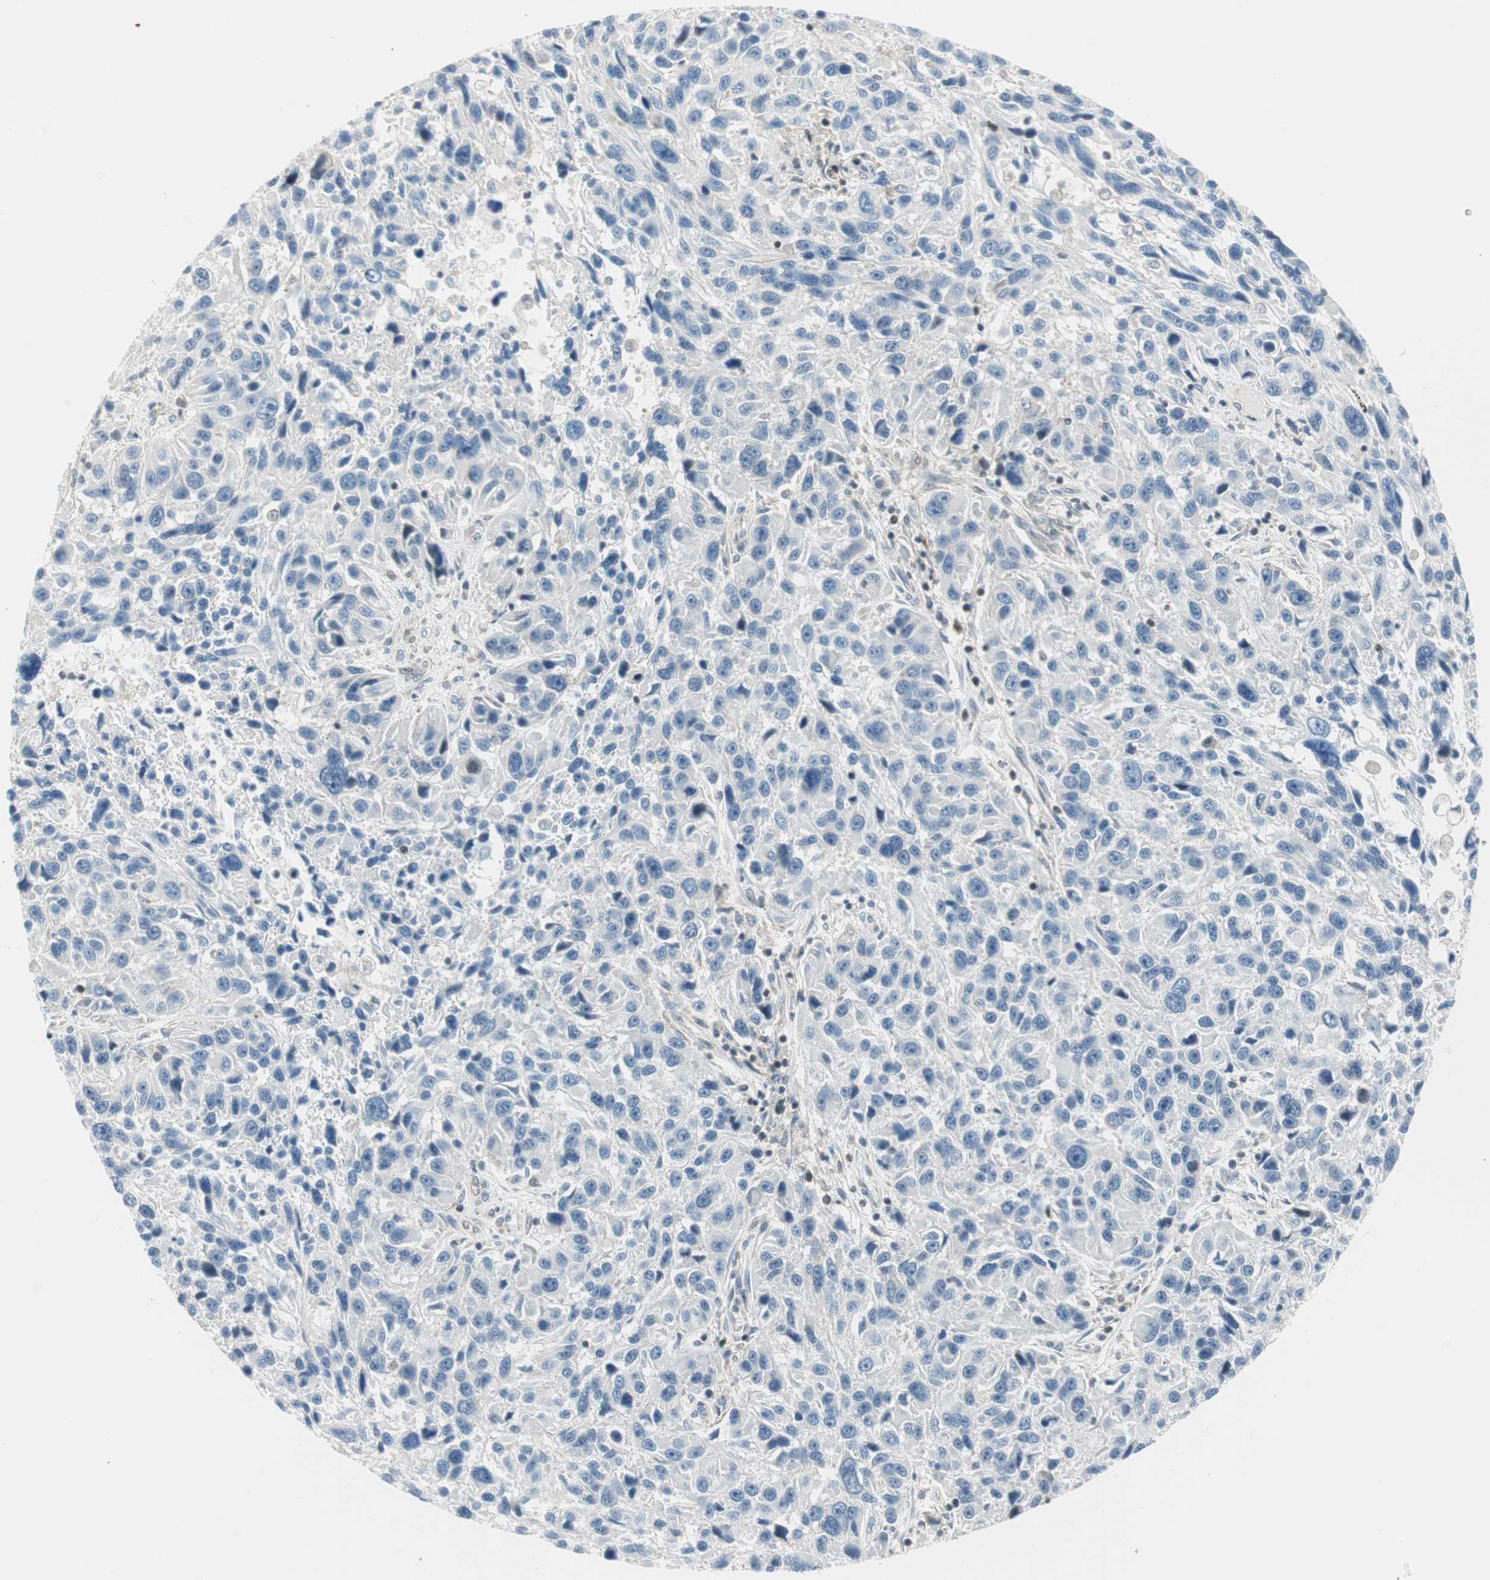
{"staining": {"intensity": "negative", "quantity": "none", "location": "none"}, "tissue": "melanoma", "cell_type": "Tumor cells", "image_type": "cancer", "snomed": [{"axis": "morphology", "description": "Malignant melanoma, NOS"}, {"axis": "topography", "description": "Skin"}], "caption": "Tumor cells show no significant positivity in malignant melanoma.", "gene": "PPP1CA", "patient": {"sex": "male", "age": 53}}